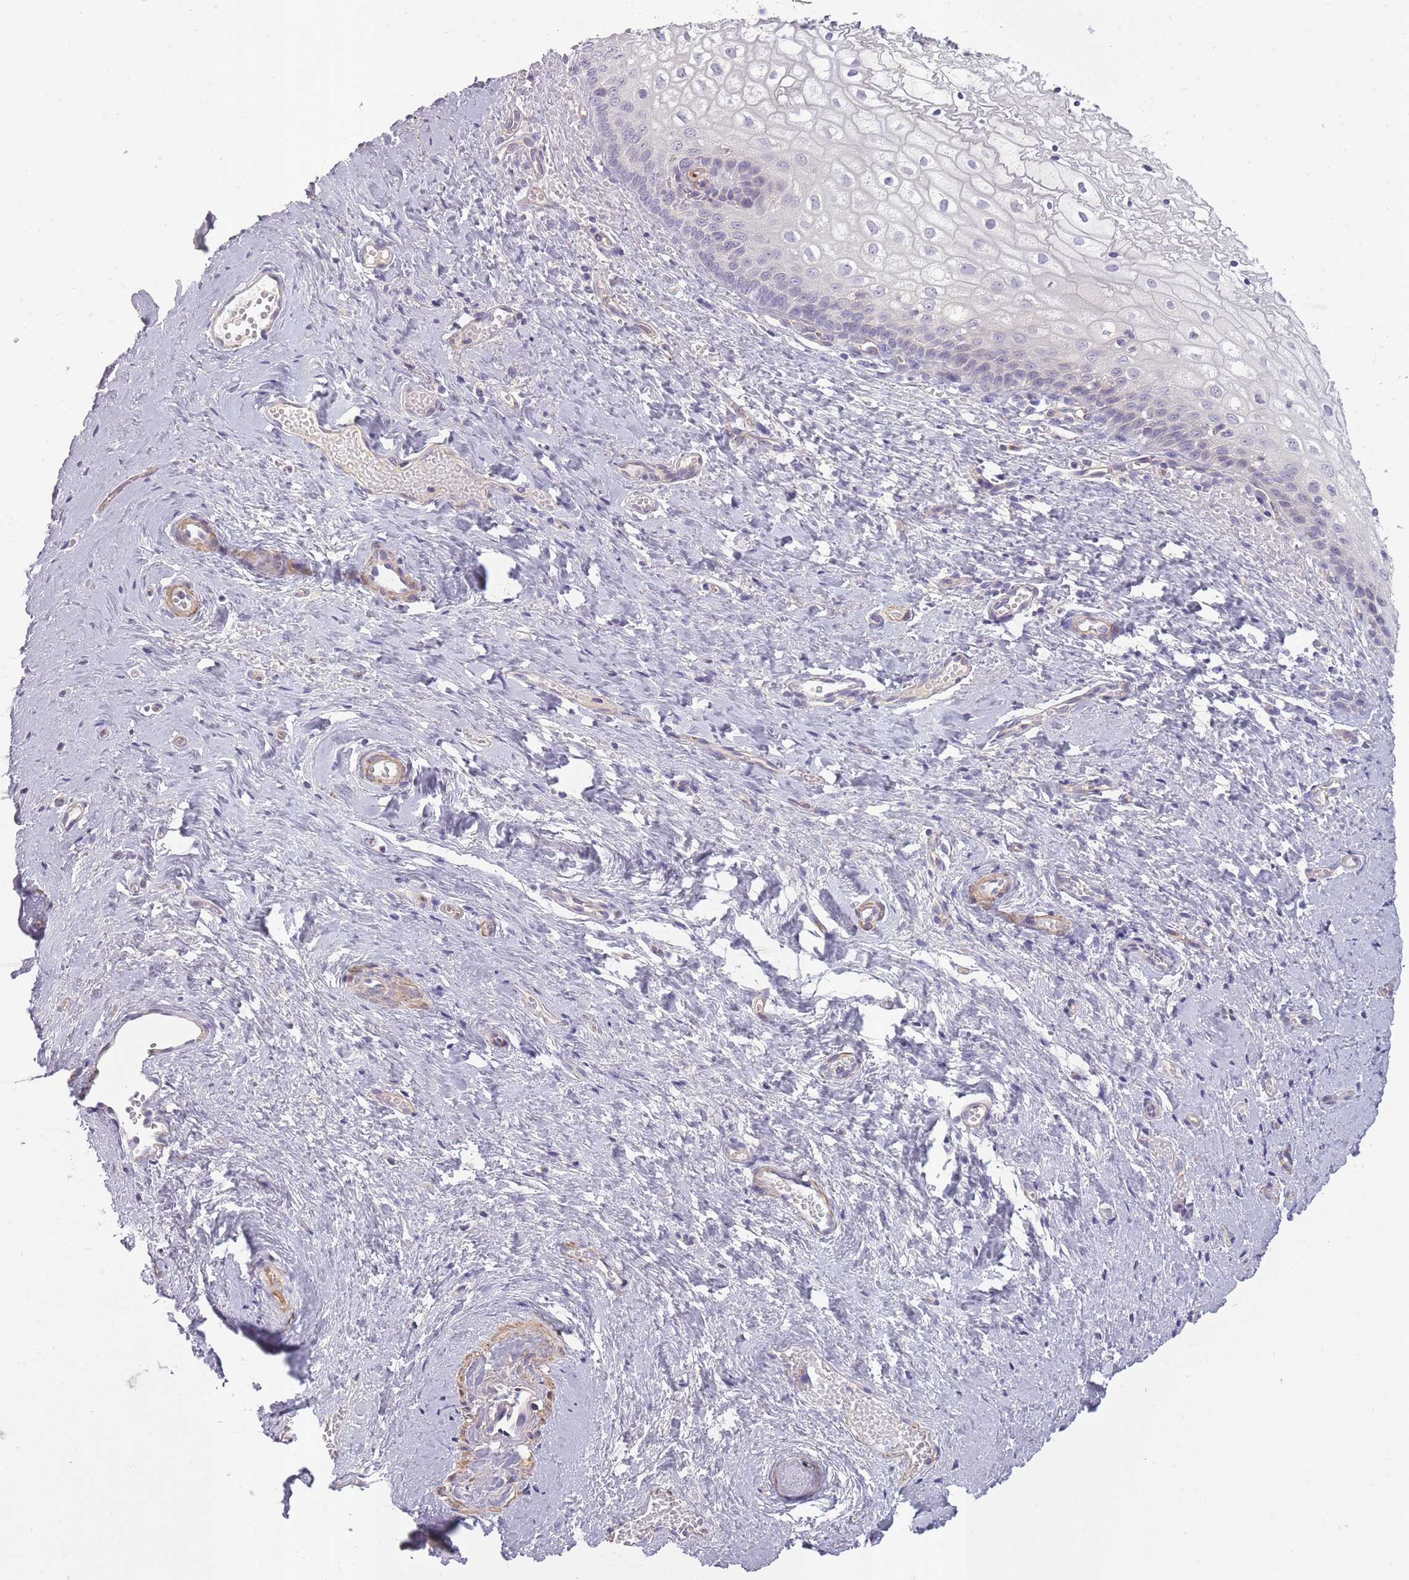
{"staining": {"intensity": "negative", "quantity": "none", "location": "none"}, "tissue": "vagina", "cell_type": "Squamous epithelial cells", "image_type": "normal", "snomed": [{"axis": "morphology", "description": "Normal tissue, NOS"}, {"axis": "topography", "description": "Vagina"}], "caption": "This micrograph is of benign vagina stained with immunohistochemistry to label a protein in brown with the nuclei are counter-stained blue. There is no staining in squamous epithelial cells. Nuclei are stained in blue.", "gene": "SLC8A2", "patient": {"sex": "female", "age": 59}}